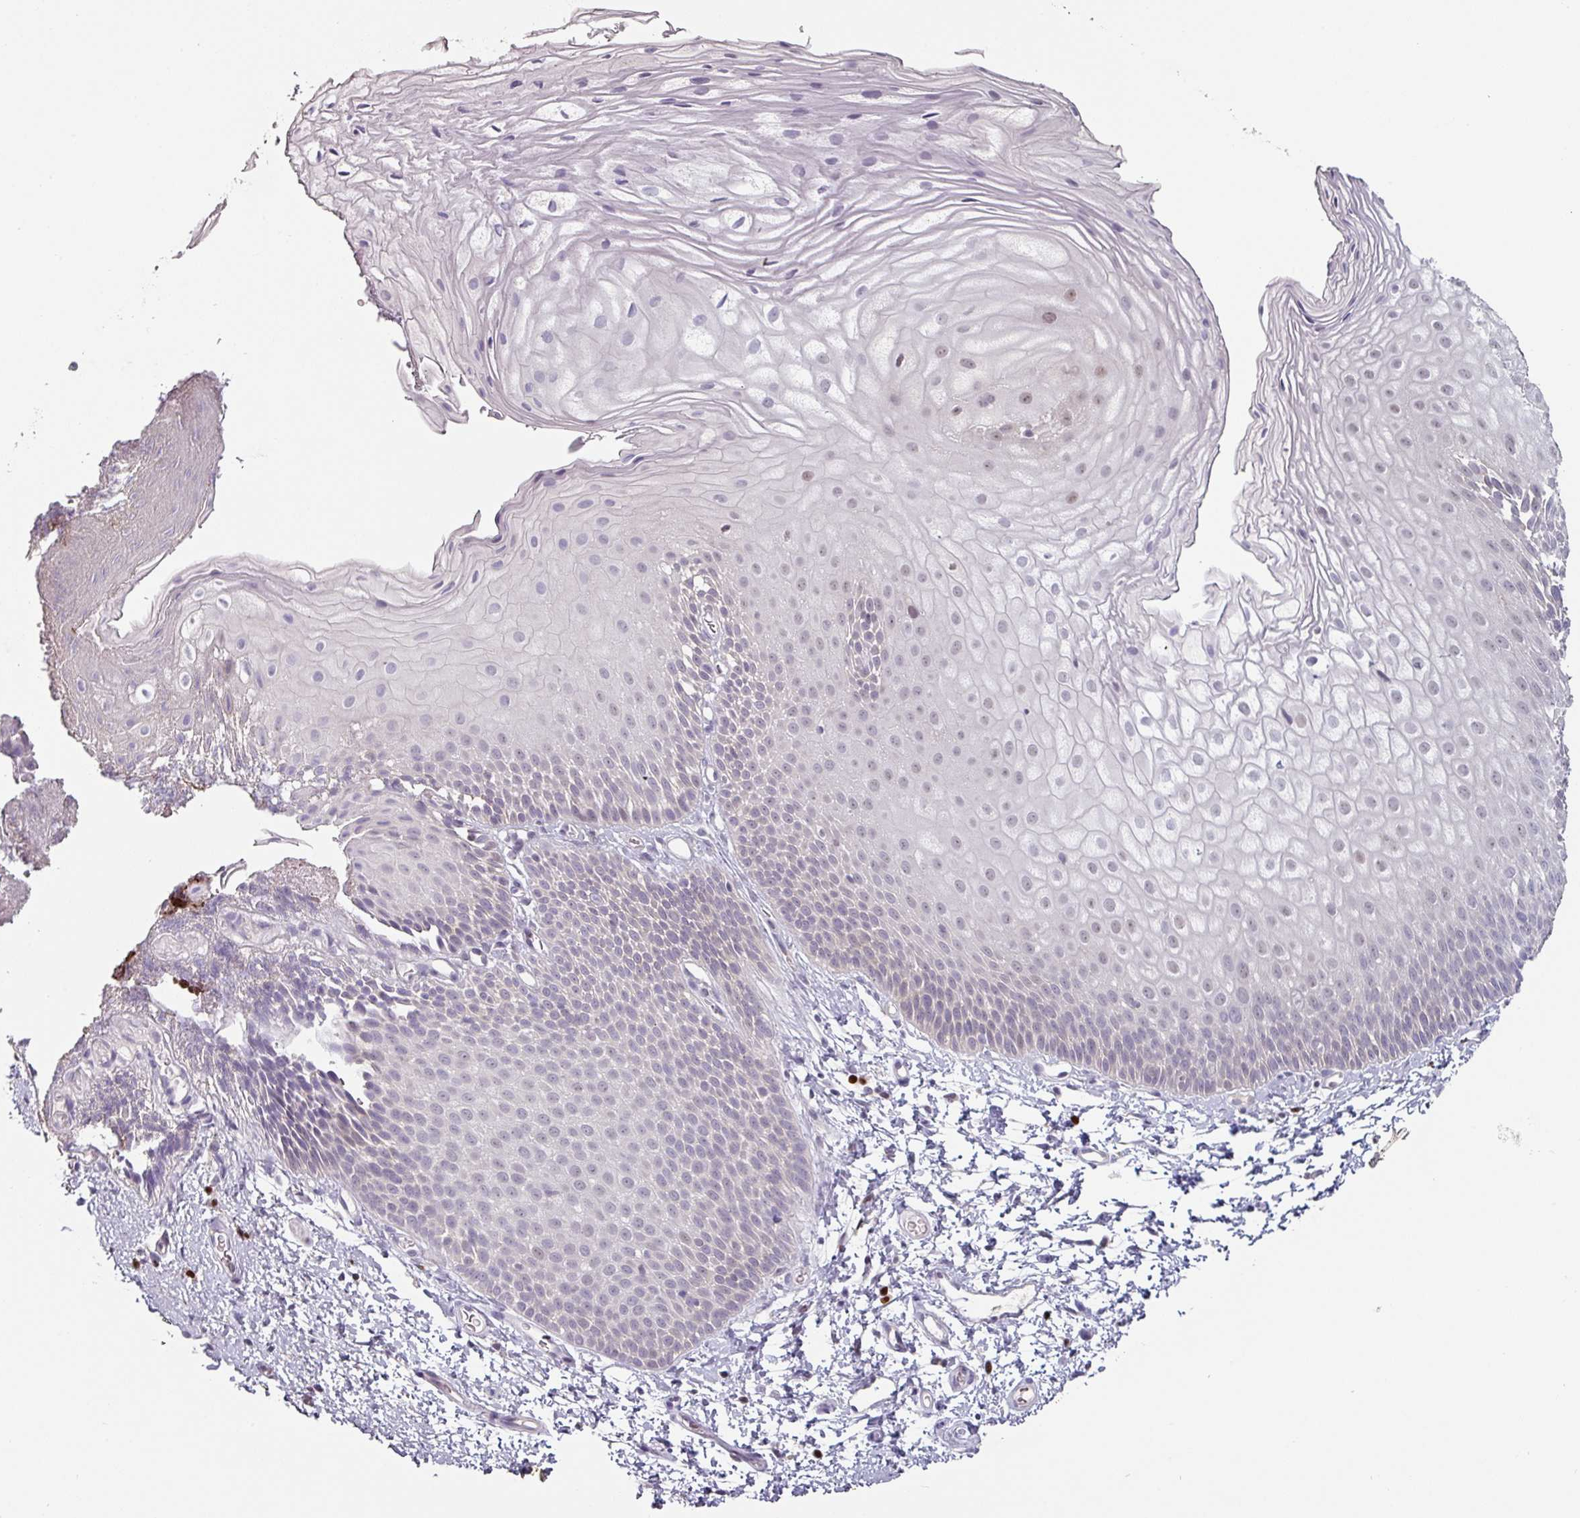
{"staining": {"intensity": "weak", "quantity": "25%-75%", "location": "nuclear"}, "tissue": "skin", "cell_type": "Epidermal cells", "image_type": "normal", "snomed": [{"axis": "morphology", "description": "Normal tissue, NOS"}, {"axis": "topography", "description": "Anal"}], "caption": "Human skin stained with a brown dye shows weak nuclear positive staining in about 25%-75% of epidermal cells.", "gene": "ZBTB6", "patient": {"sex": "female", "age": 40}}